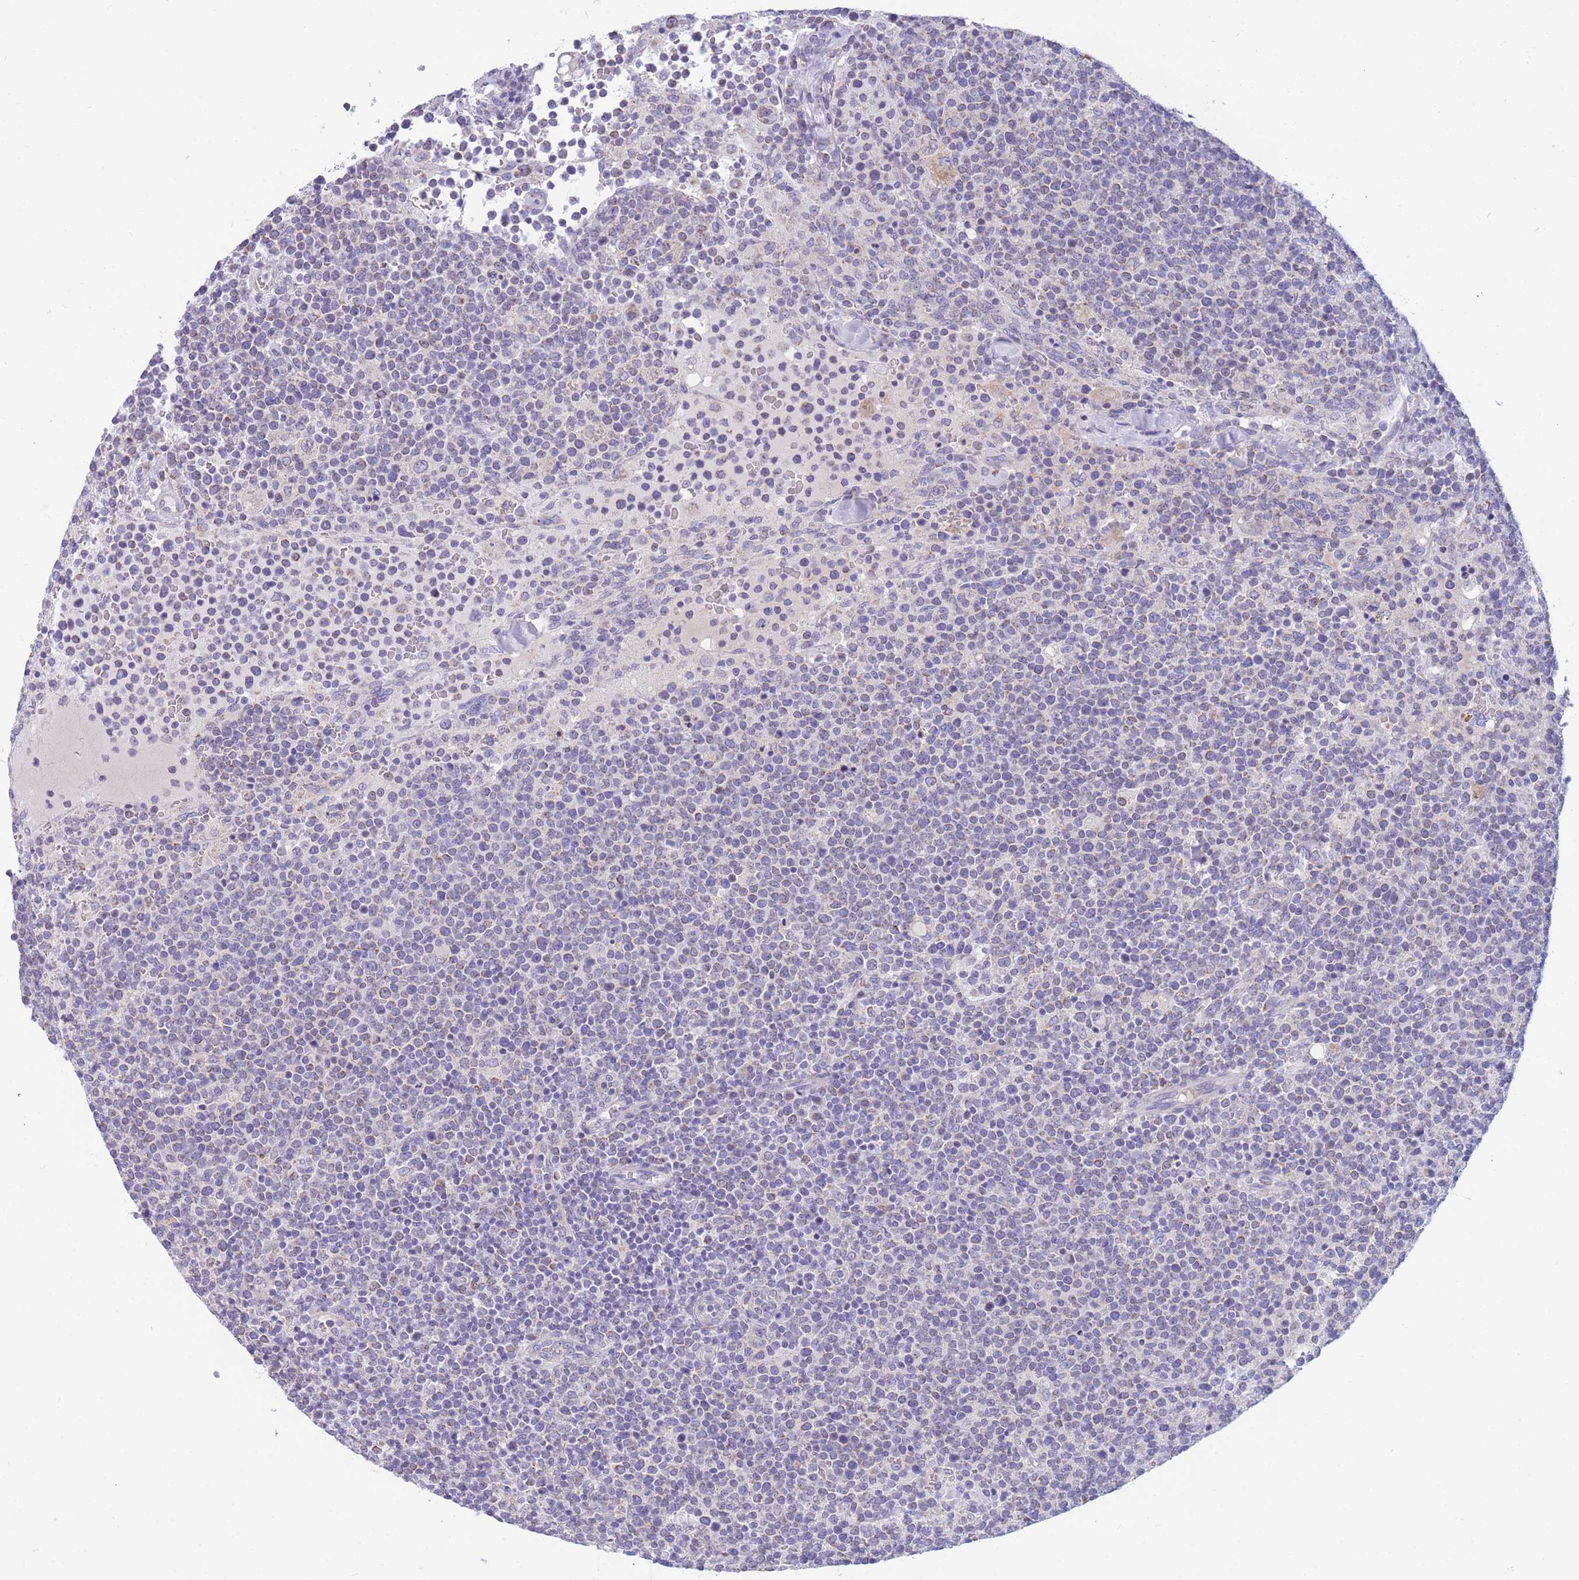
{"staining": {"intensity": "weak", "quantity": "<25%", "location": "cytoplasmic/membranous"}, "tissue": "lymphoma", "cell_type": "Tumor cells", "image_type": "cancer", "snomed": [{"axis": "morphology", "description": "Malignant lymphoma, non-Hodgkin's type, High grade"}, {"axis": "topography", "description": "Lymph node"}], "caption": "An IHC photomicrograph of lymphoma is shown. There is no staining in tumor cells of lymphoma.", "gene": "DHRS11", "patient": {"sex": "male", "age": 61}}